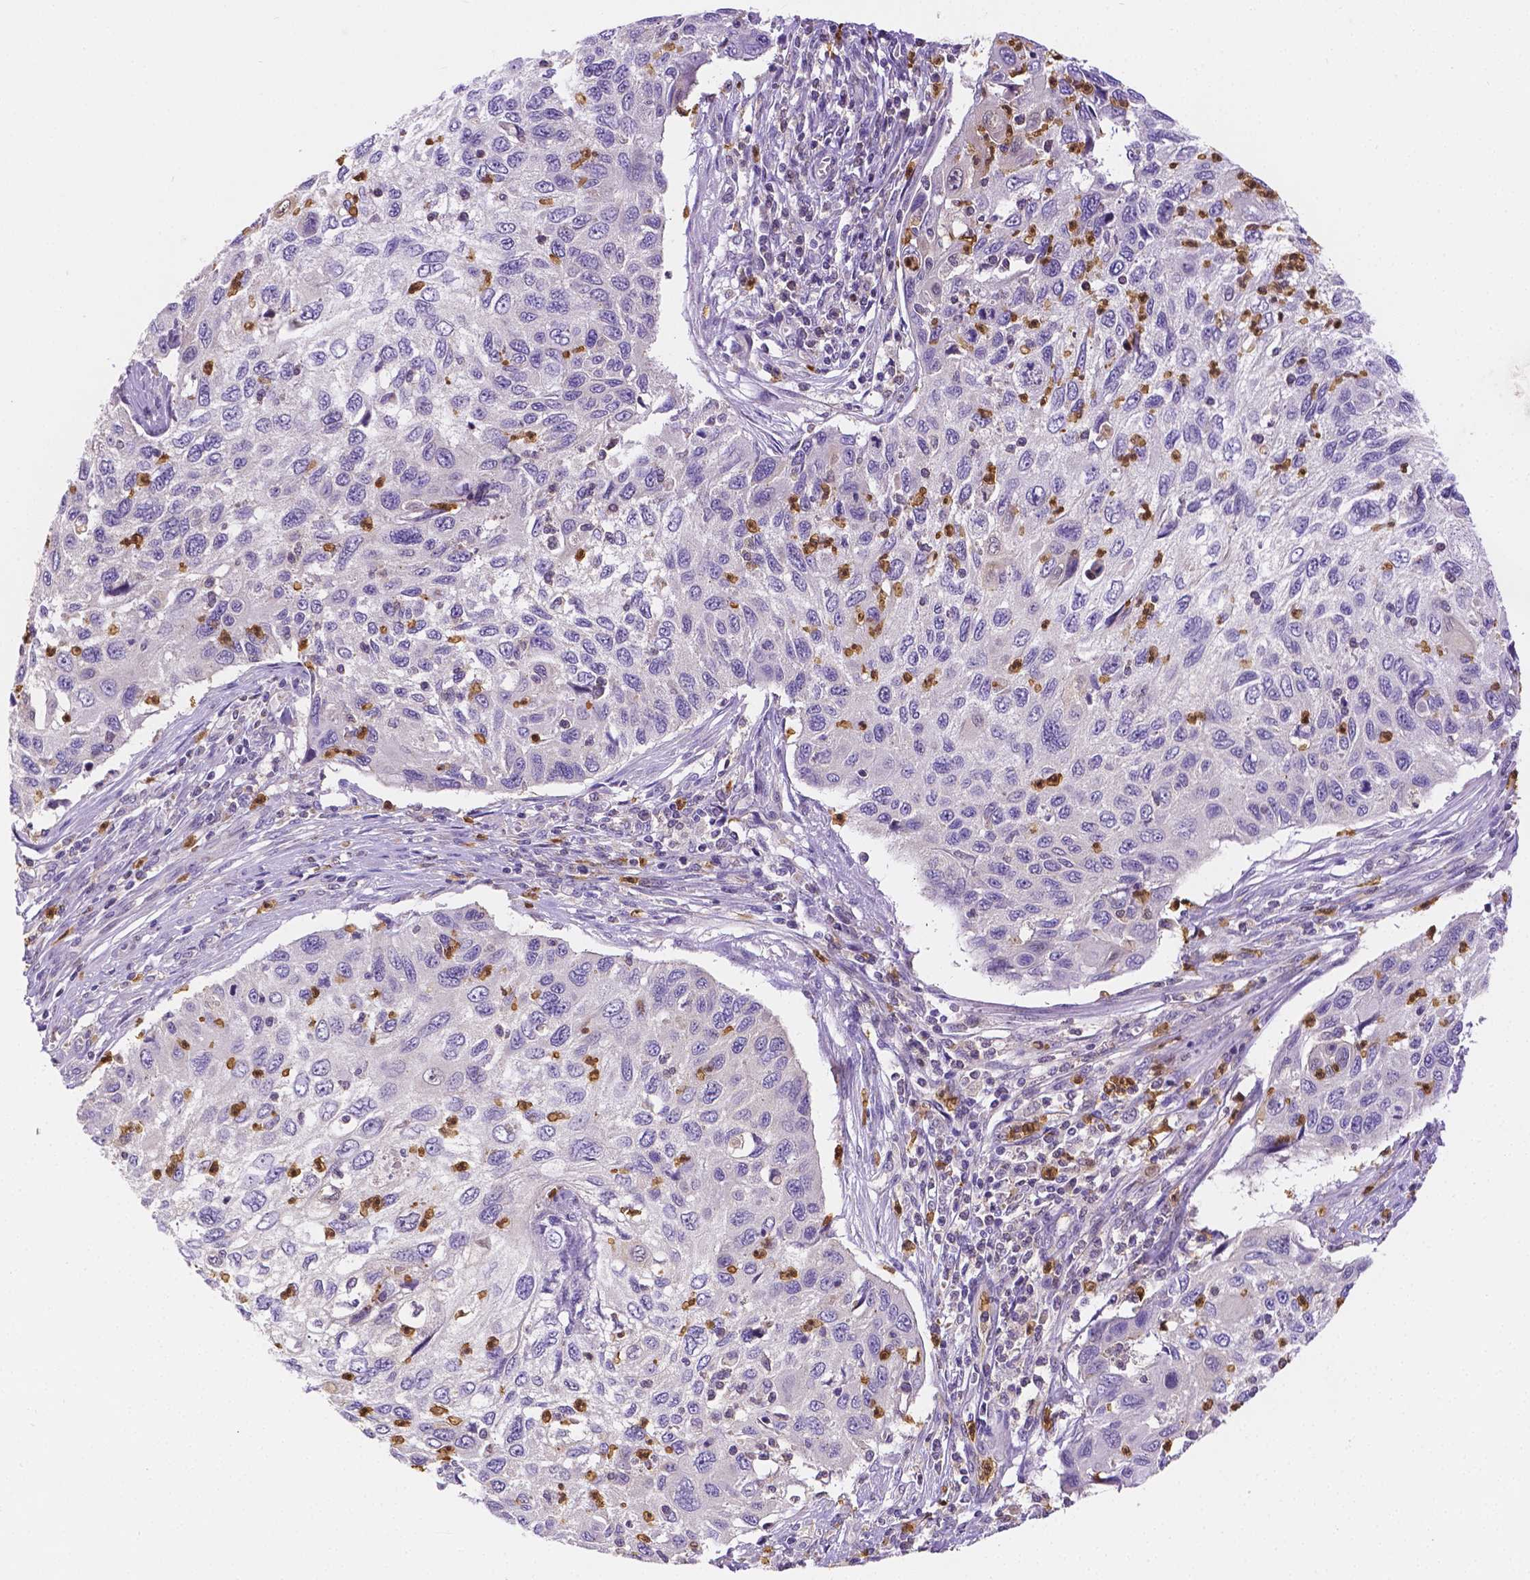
{"staining": {"intensity": "negative", "quantity": "none", "location": "none"}, "tissue": "cervical cancer", "cell_type": "Tumor cells", "image_type": "cancer", "snomed": [{"axis": "morphology", "description": "Squamous cell carcinoma, NOS"}, {"axis": "topography", "description": "Cervix"}], "caption": "This is an immunohistochemistry (IHC) photomicrograph of cervical cancer (squamous cell carcinoma). There is no staining in tumor cells.", "gene": "ZNRD2", "patient": {"sex": "female", "age": 70}}